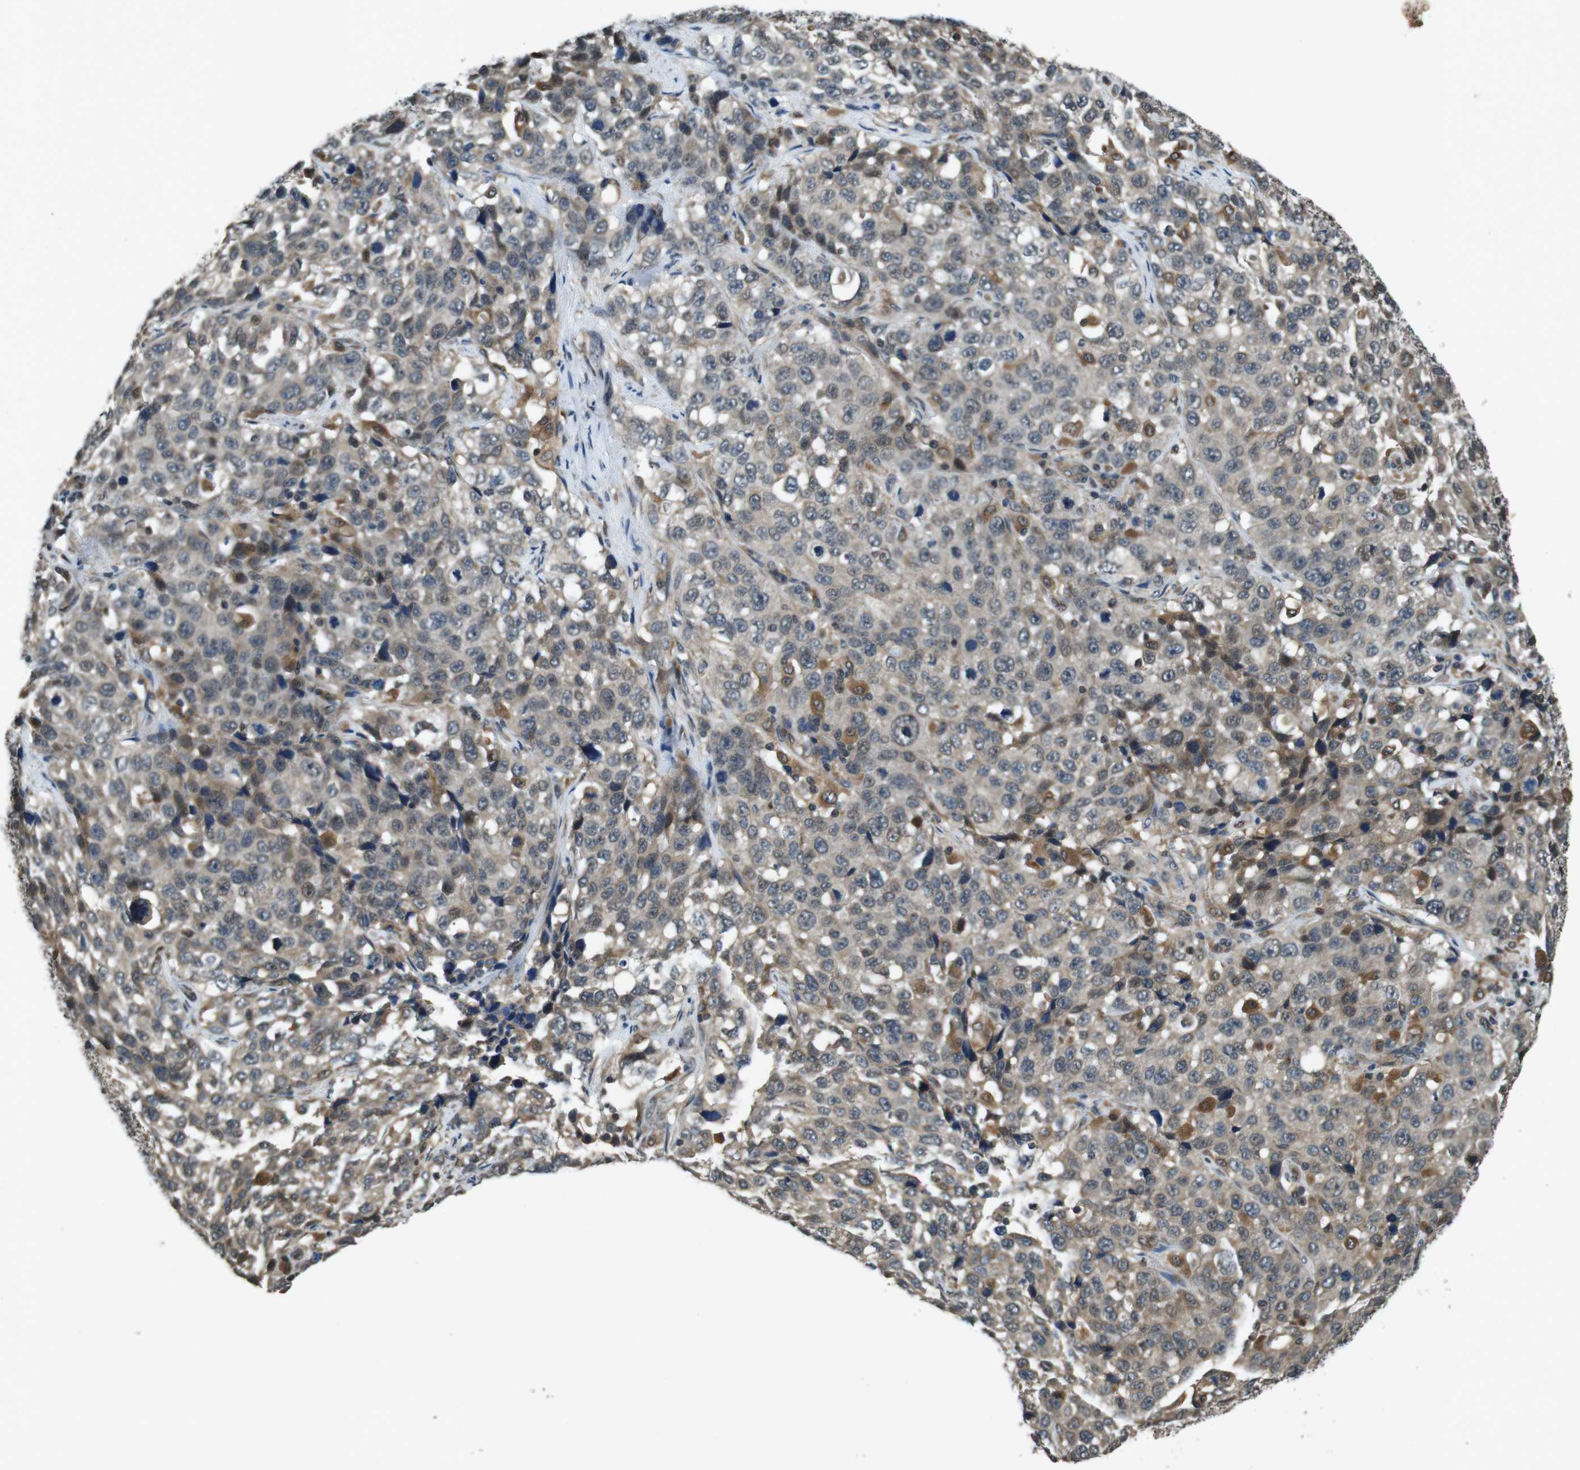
{"staining": {"intensity": "weak", "quantity": ">75%", "location": "cytoplasmic/membranous"}, "tissue": "stomach cancer", "cell_type": "Tumor cells", "image_type": "cancer", "snomed": [{"axis": "morphology", "description": "Normal tissue, NOS"}, {"axis": "morphology", "description": "Adenocarcinoma, NOS"}, {"axis": "topography", "description": "Stomach"}], "caption": "Stomach adenocarcinoma stained for a protein exhibits weak cytoplasmic/membranous positivity in tumor cells.", "gene": "SOCS1", "patient": {"sex": "male", "age": 48}}